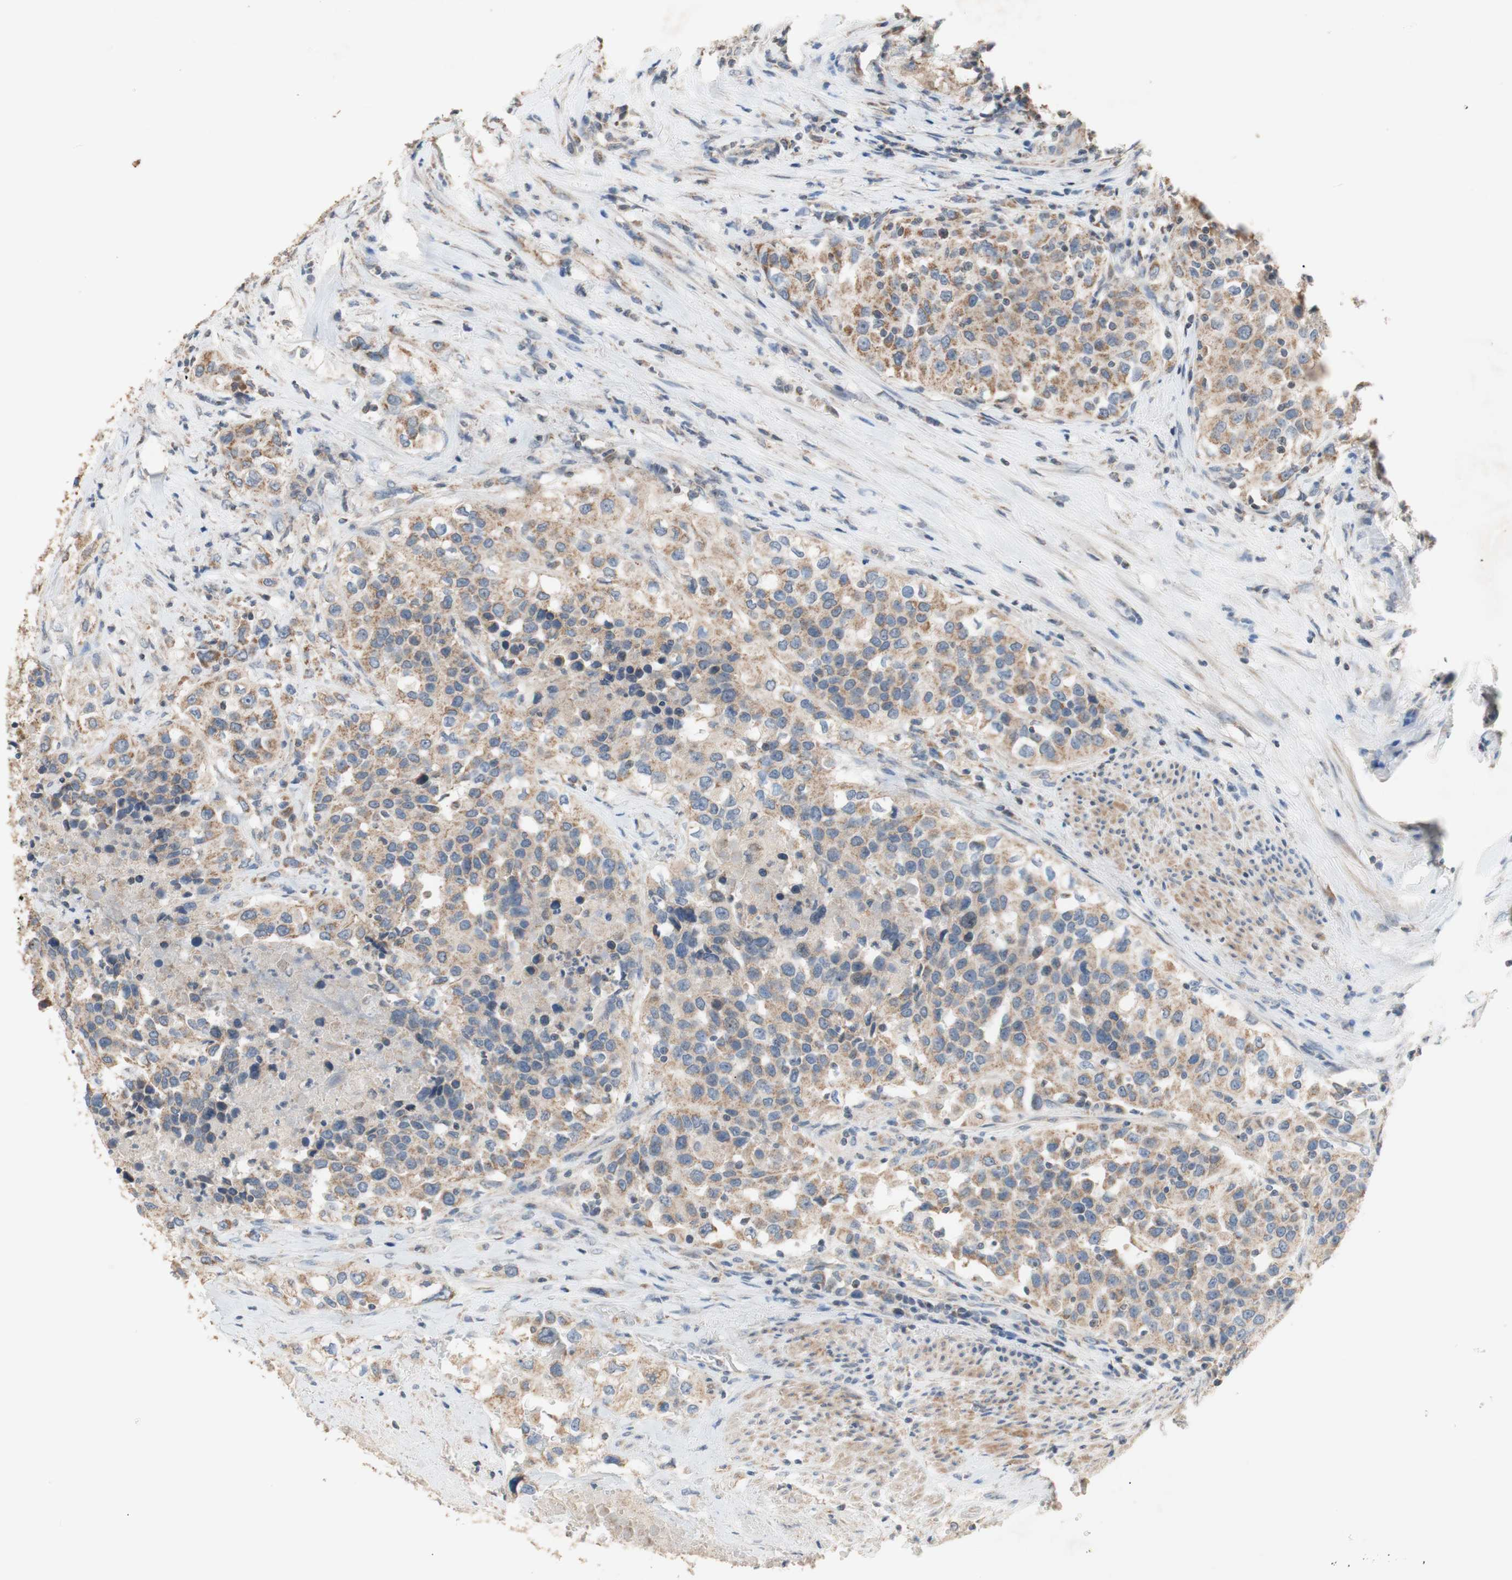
{"staining": {"intensity": "moderate", "quantity": ">75%", "location": "cytoplasmic/membranous"}, "tissue": "urothelial cancer", "cell_type": "Tumor cells", "image_type": "cancer", "snomed": [{"axis": "morphology", "description": "Urothelial carcinoma, High grade"}, {"axis": "topography", "description": "Urinary bladder"}], "caption": "Tumor cells show medium levels of moderate cytoplasmic/membranous positivity in approximately >75% of cells in human high-grade urothelial carcinoma. (DAB (3,3'-diaminobenzidine) IHC, brown staining for protein, blue staining for nuclei).", "gene": "PTGIS", "patient": {"sex": "female", "age": 80}}